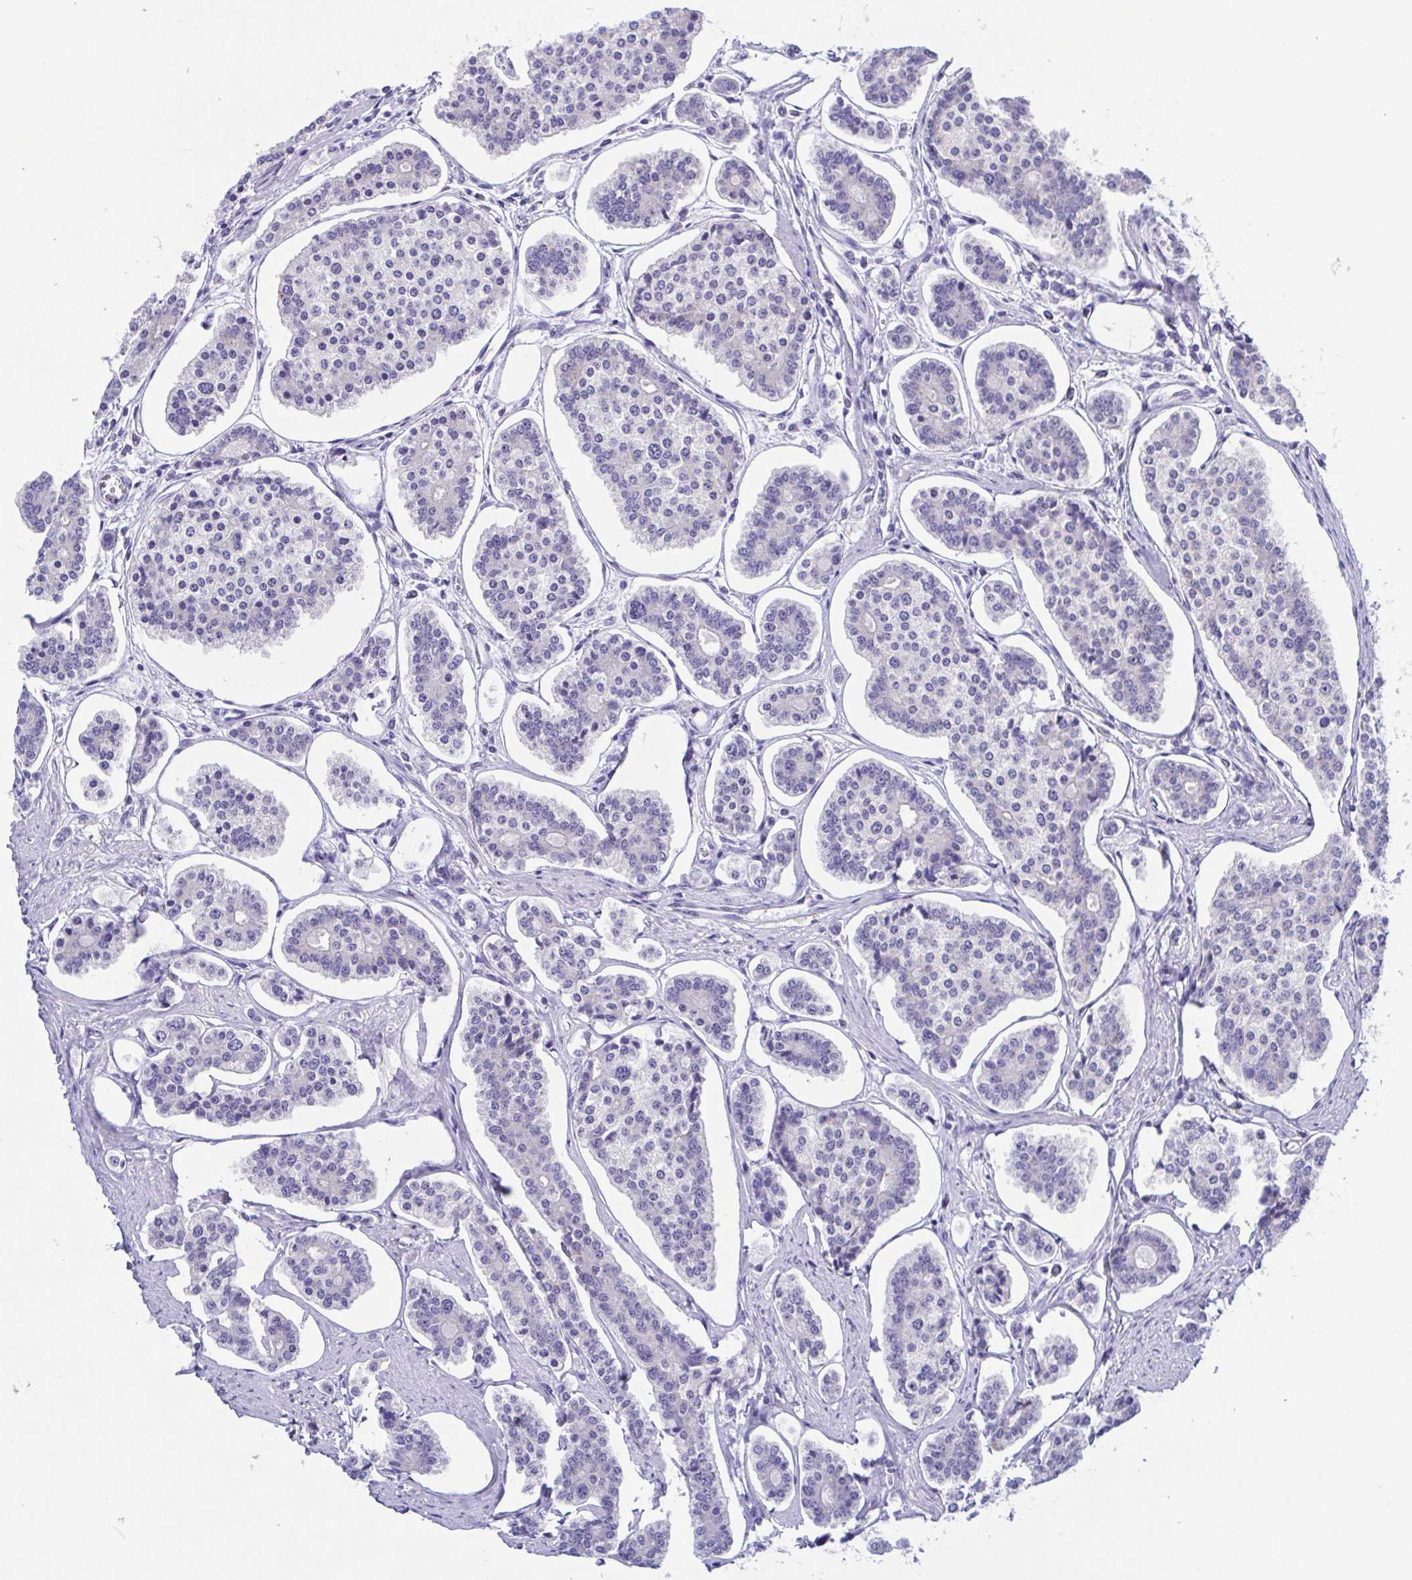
{"staining": {"intensity": "negative", "quantity": "none", "location": "none"}, "tissue": "carcinoid", "cell_type": "Tumor cells", "image_type": "cancer", "snomed": [{"axis": "morphology", "description": "Carcinoid, malignant, NOS"}, {"axis": "topography", "description": "Small intestine"}], "caption": "This micrograph is of carcinoid (malignant) stained with IHC to label a protein in brown with the nuclei are counter-stained blue. There is no positivity in tumor cells. (Stains: DAB (3,3'-diaminobenzidine) IHC with hematoxylin counter stain, Microscopy: brightfield microscopy at high magnification).", "gene": "MUCL3", "patient": {"sex": "female", "age": 65}}